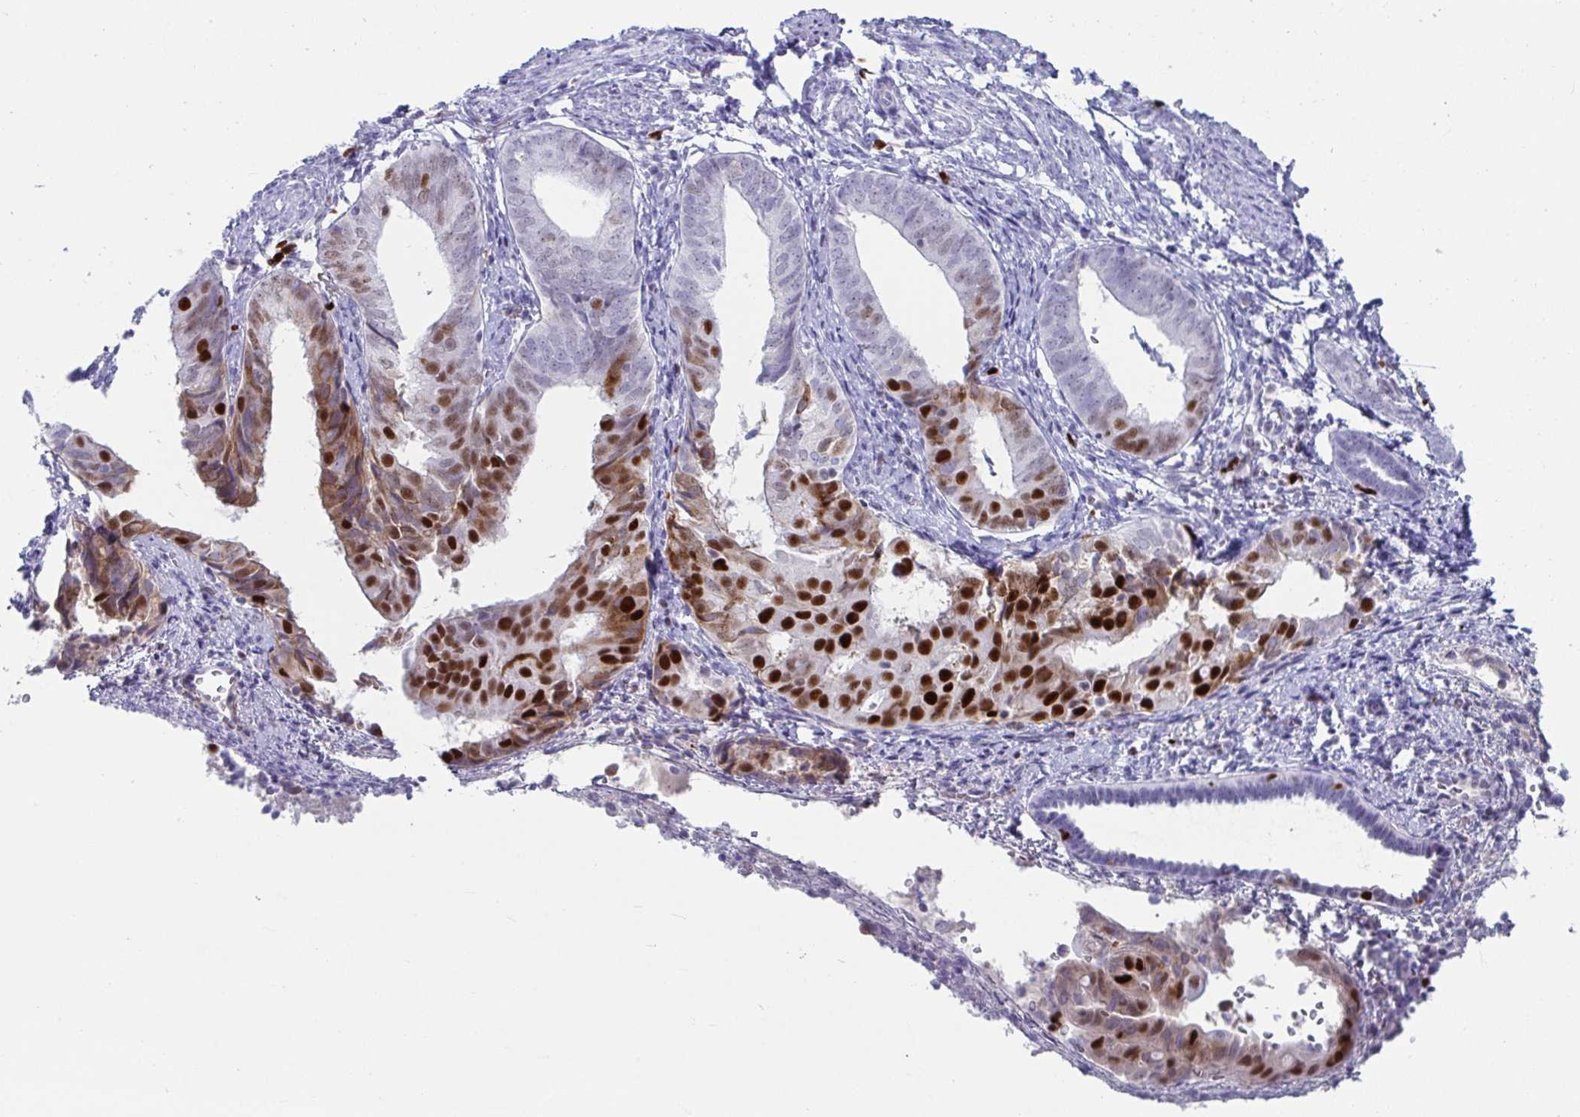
{"staining": {"intensity": "negative", "quantity": "none", "location": "none"}, "tissue": "endometrium", "cell_type": "Cells in endometrial stroma", "image_type": "normal", "snomed": [{"axis": "morphology", "description": "Normal tissue, NOS"}, {"axis": "topography", "description": "Endometrium"}], "caption": "An IHC image of benign endometrium is shown. There is no staining in cells in endometrial stroma of endometrium.", "gene": "ZNF586", "patient": {"sex": "female", "age": 50}}